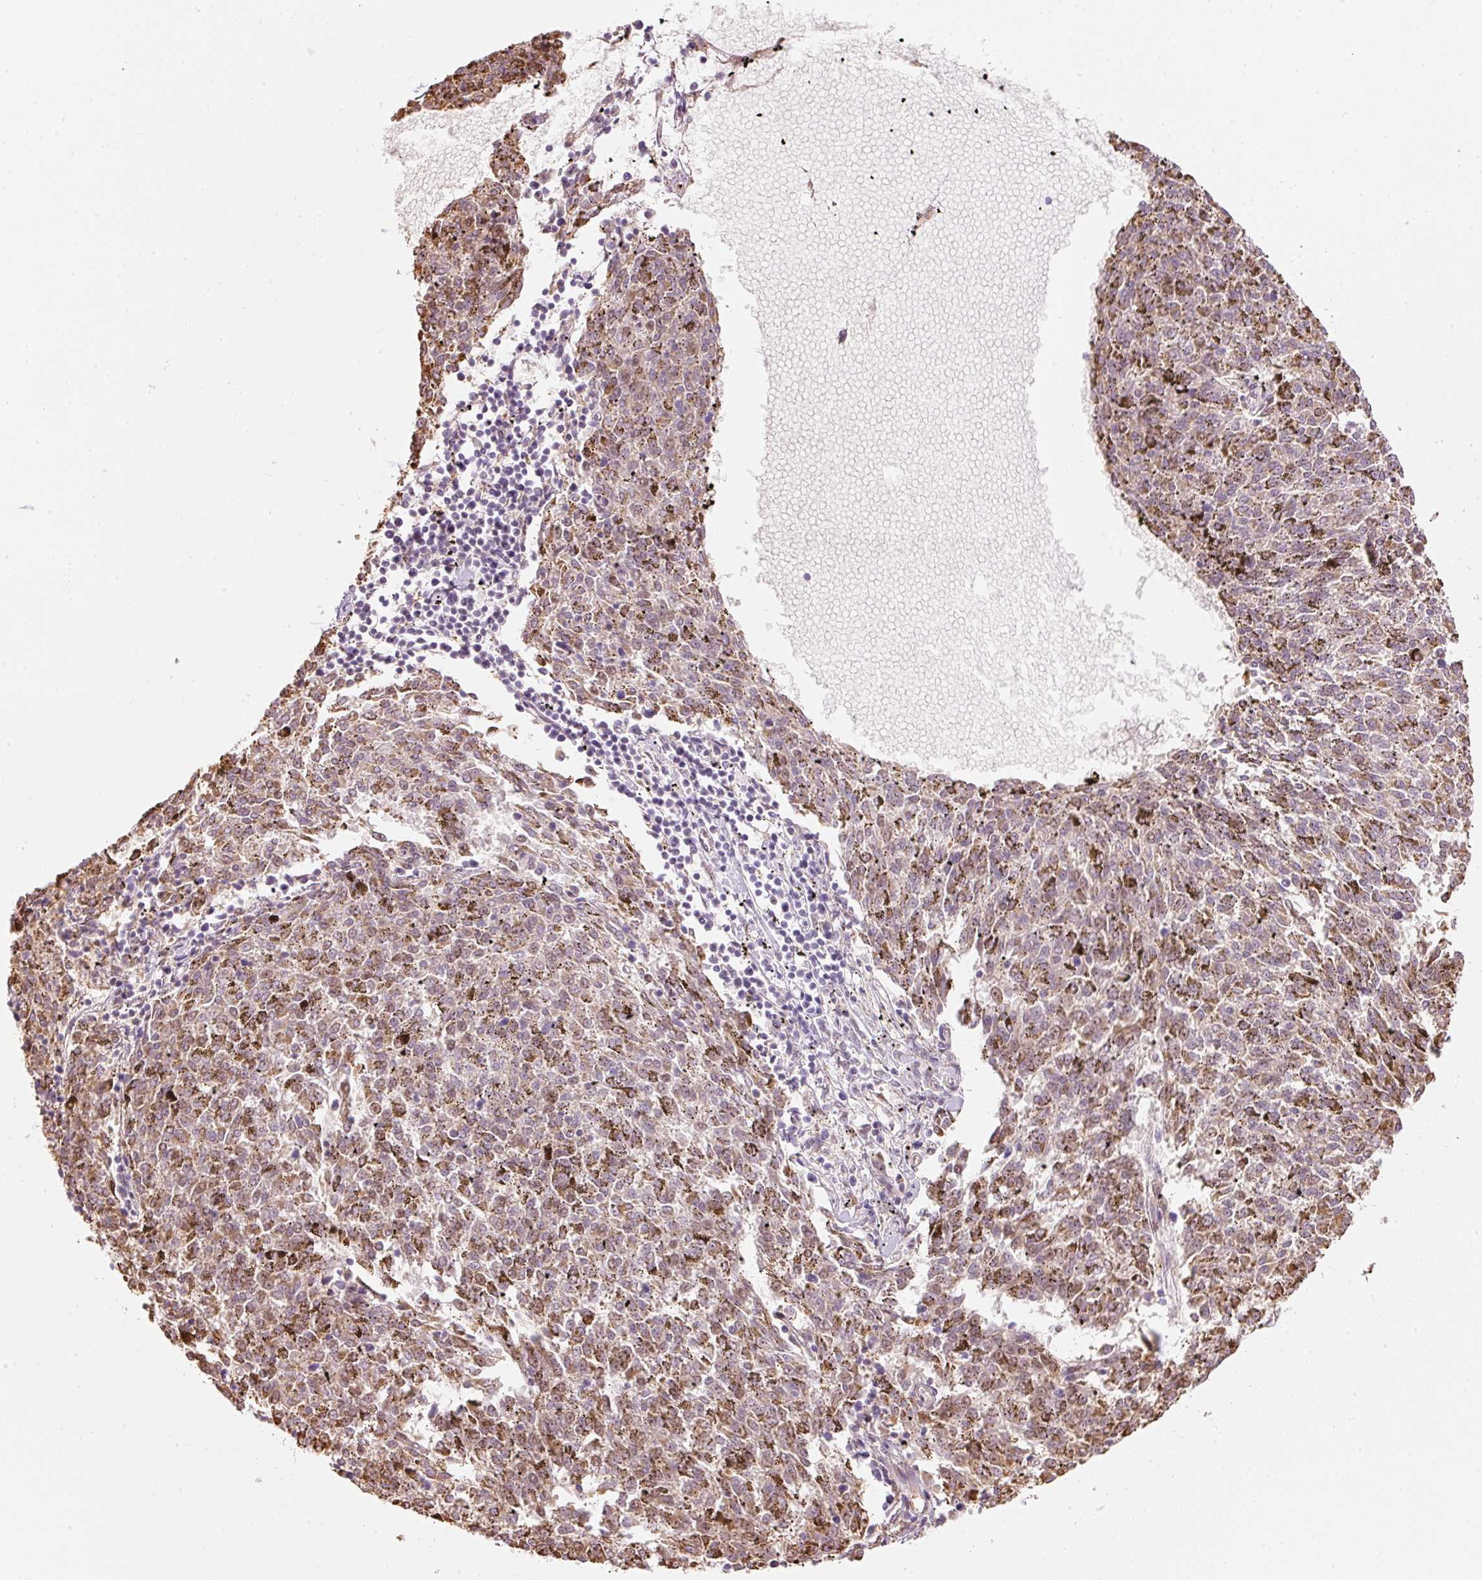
{"staining": {"intensity": "moderate", "quantity": ">75%", "location": "cytoplasmic/membranous"}, "tissue": "melanoma", "cell_type": "Tumor cells", "image_type": "cancer", "snomed": [{"axis": "morphology", "description": "Malignant melanoma, NOS"}, {"axis": "topography", "description": "Skin"}], "caption": "IHC micrograph of neoplastic tissue: human melanoma stained using immunohistochemistry (IHC) displays medium levels of moderate protein expression localized specifically in the cytoplasmic/membranous of tumor cells, appearing as a cytoplasmic/membranous brown color.", "gene": "RNF39", "patient": {"sex": "female", "age": 72}}